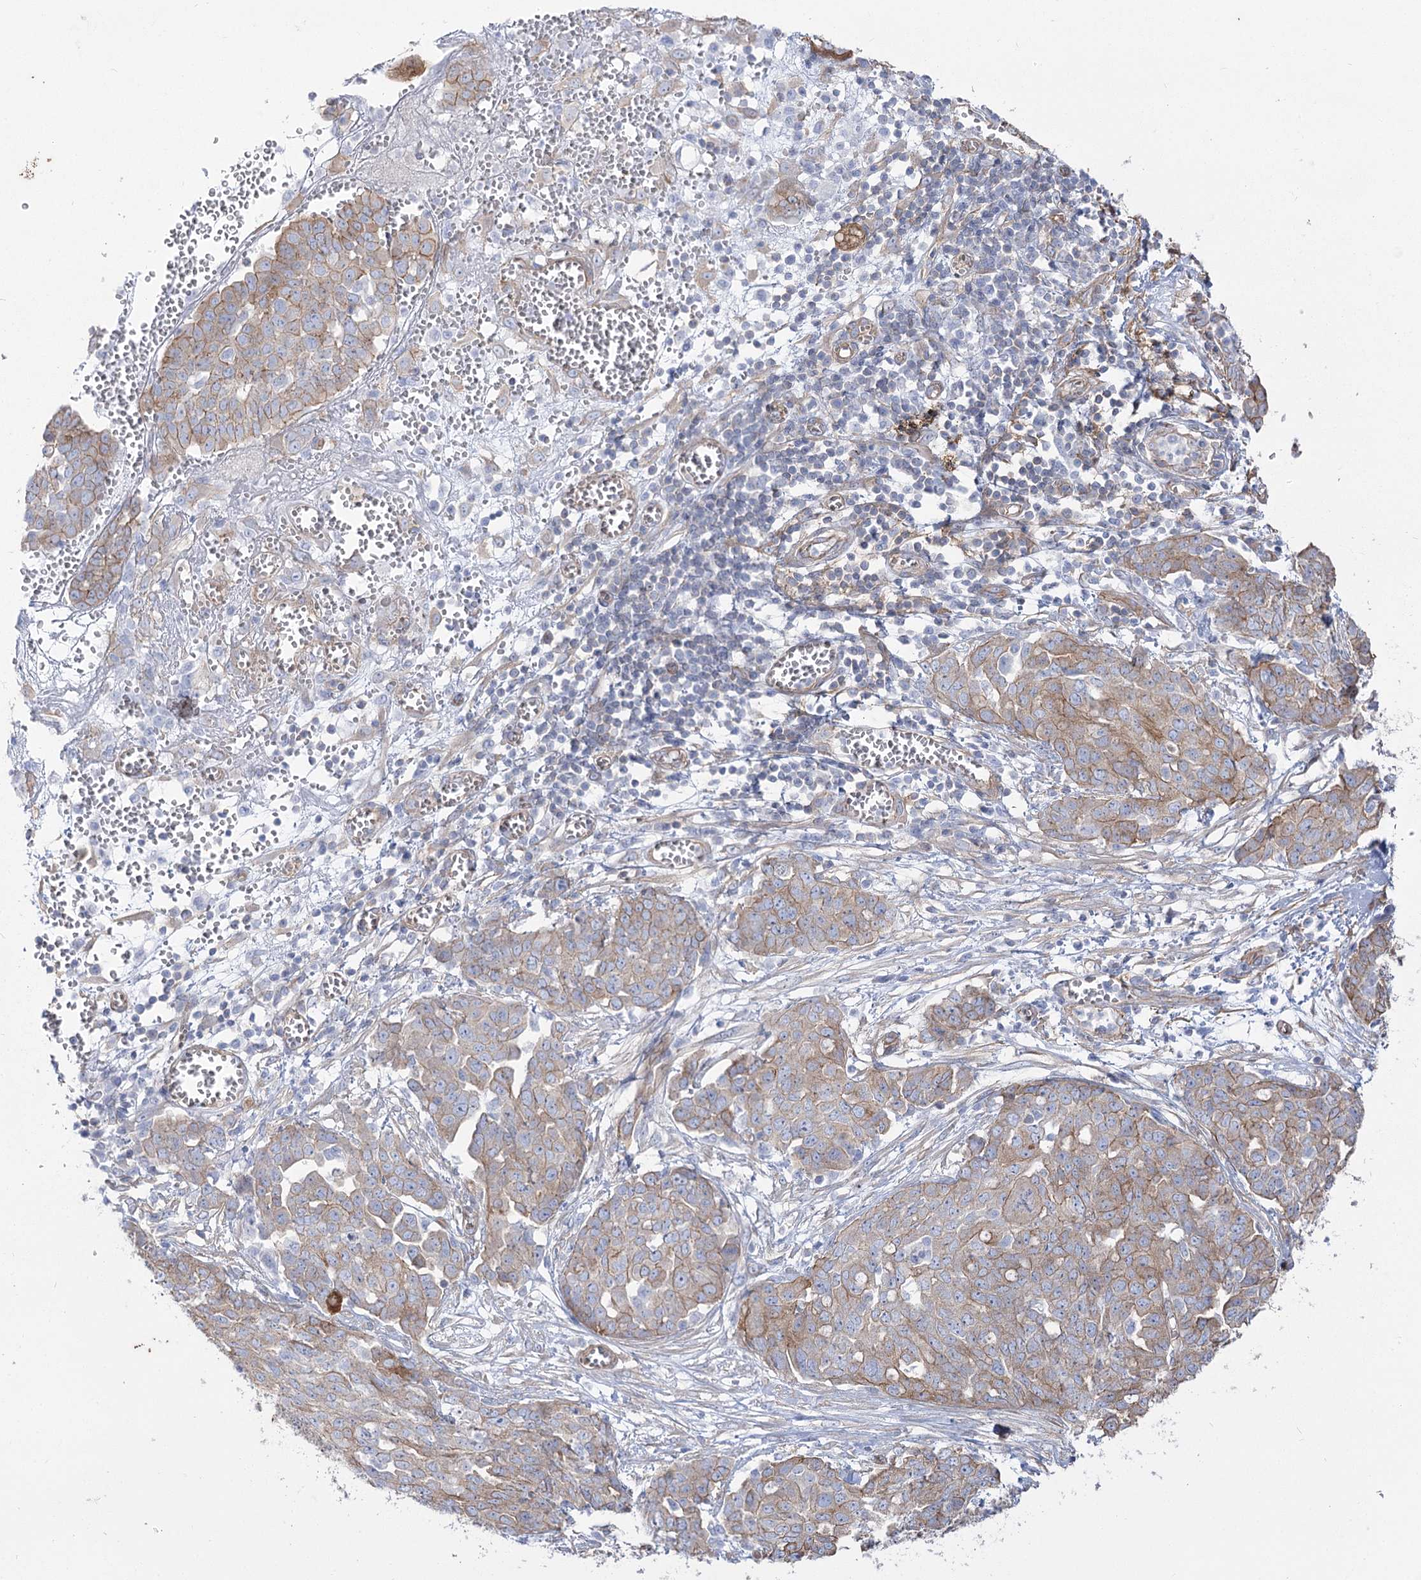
{"staining": {"intensity": "weak", "quantity": "25%-75%", "location": "cytoplasmic/membranous"}, "tissue": "ovarian cancer", "cell_type": "Tumor cells", "image_type": "cancer", "snomed": [{"axis": "morphology", "description": "Cystadenocarcinoma, serous, NOS"}, {"axis": "topography", "description": "Soft tissue"}, {"axis": "topography", "description": "Ovary"}], "caption": "Ovarian serous cystadenocarcinoma stained for a protein (brown) shows weak cytoplasmic/membranous positive staining in approximately 25%-75% of tumor cells.", "gene": "PLEKHA5", "patient": {"sex": "female", "age": 57}}